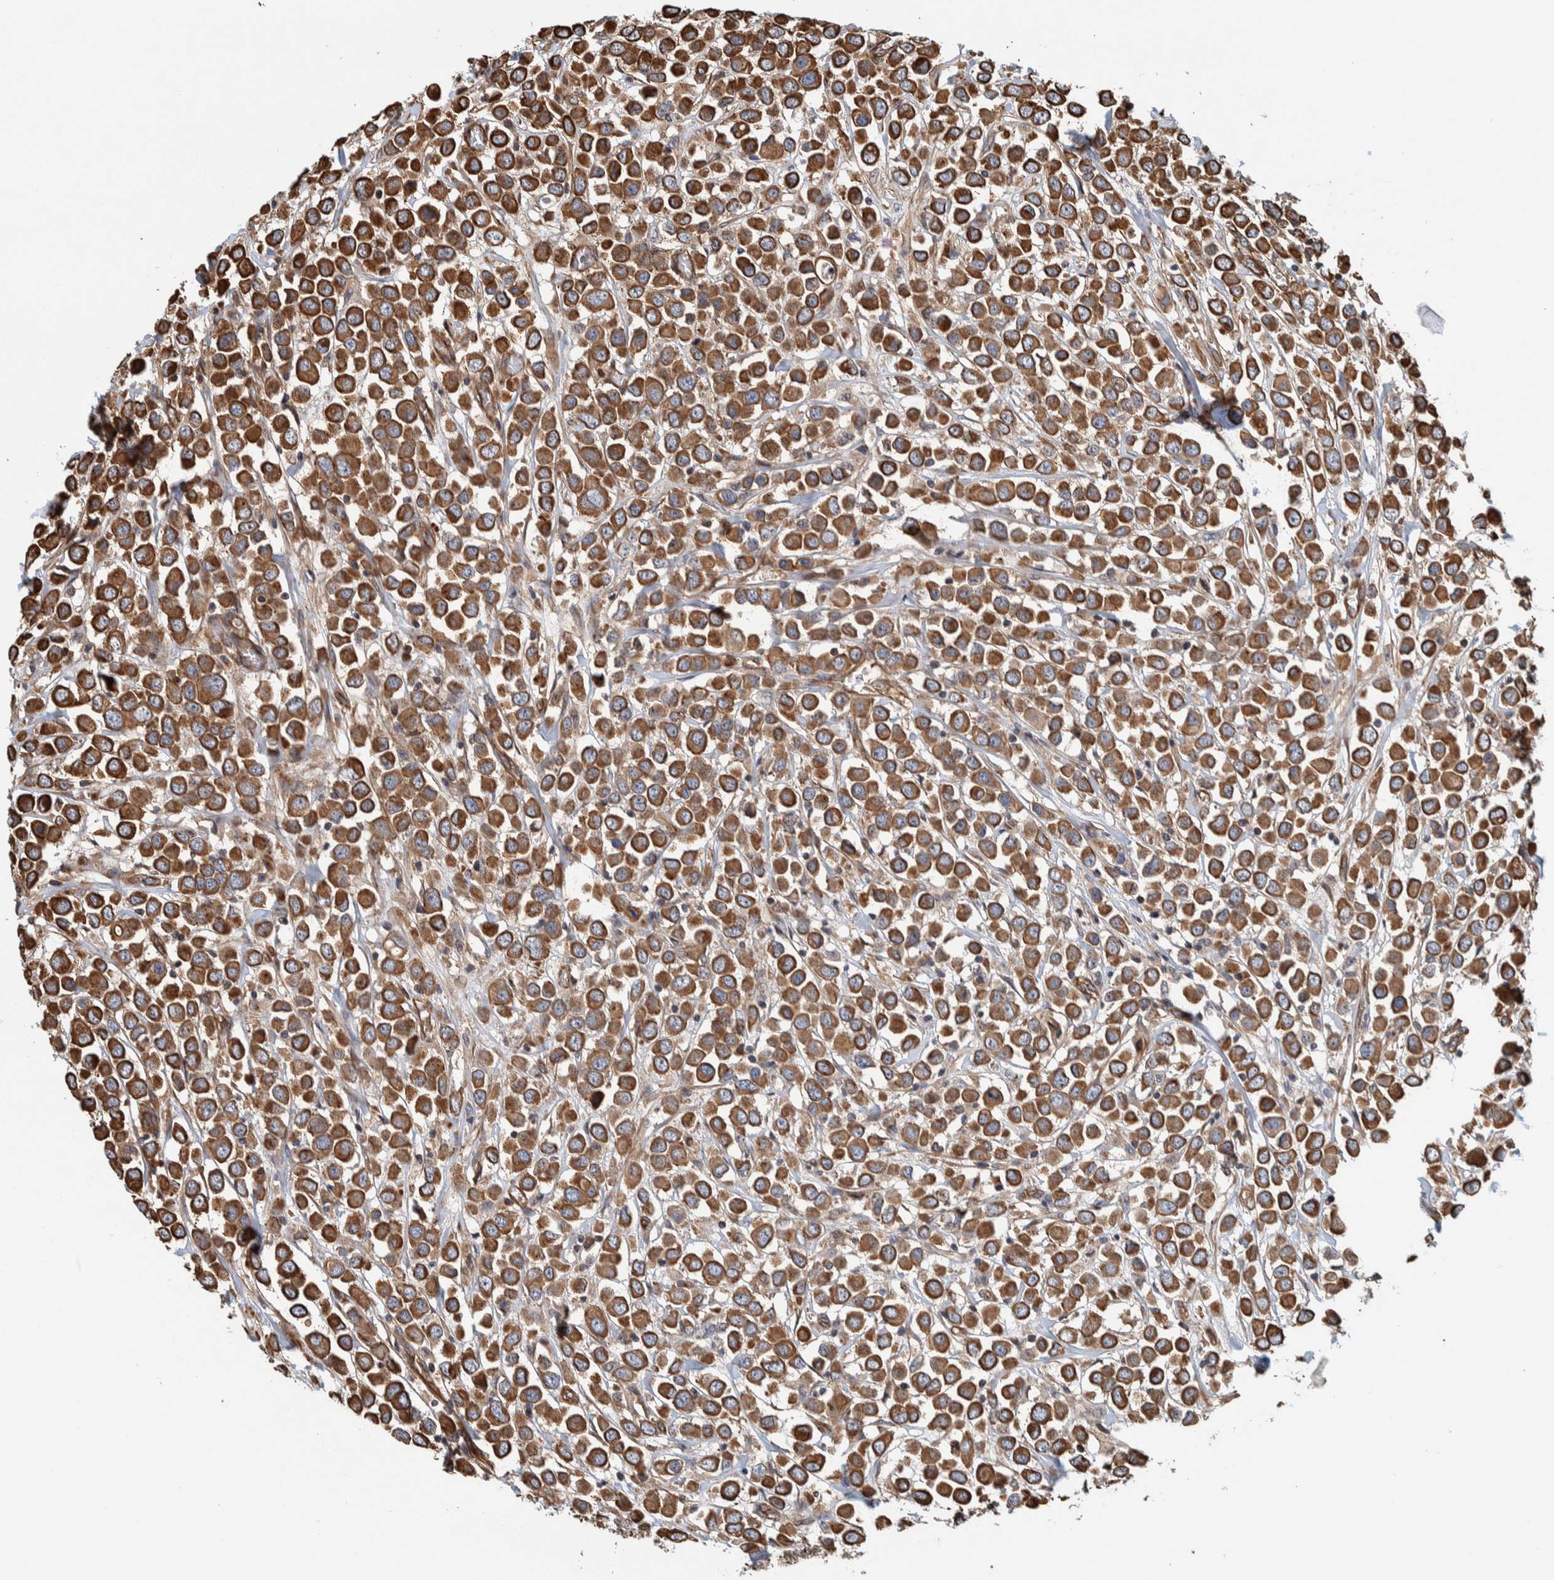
{"staining": {"intensity": "moderate", "quantity": ">75%", "location": "cytoplasmic/membranous"}, "tissue": "breast cancer", "cell_type": "Tumor cells", "image_type": "cancer", "snomed": [{"axis": "morphology", "description": "Duct carcinoma"}, {"axis": "topography", "description": "Breast"}], "caption": "Moderate cytoplasmic/membranous protein staining is seen in about >75% of tumor cells in breast cancer (intraductal carcinoma).", "gene": "PKD1L1", "patient": {"sex": "female", "age": 61}}